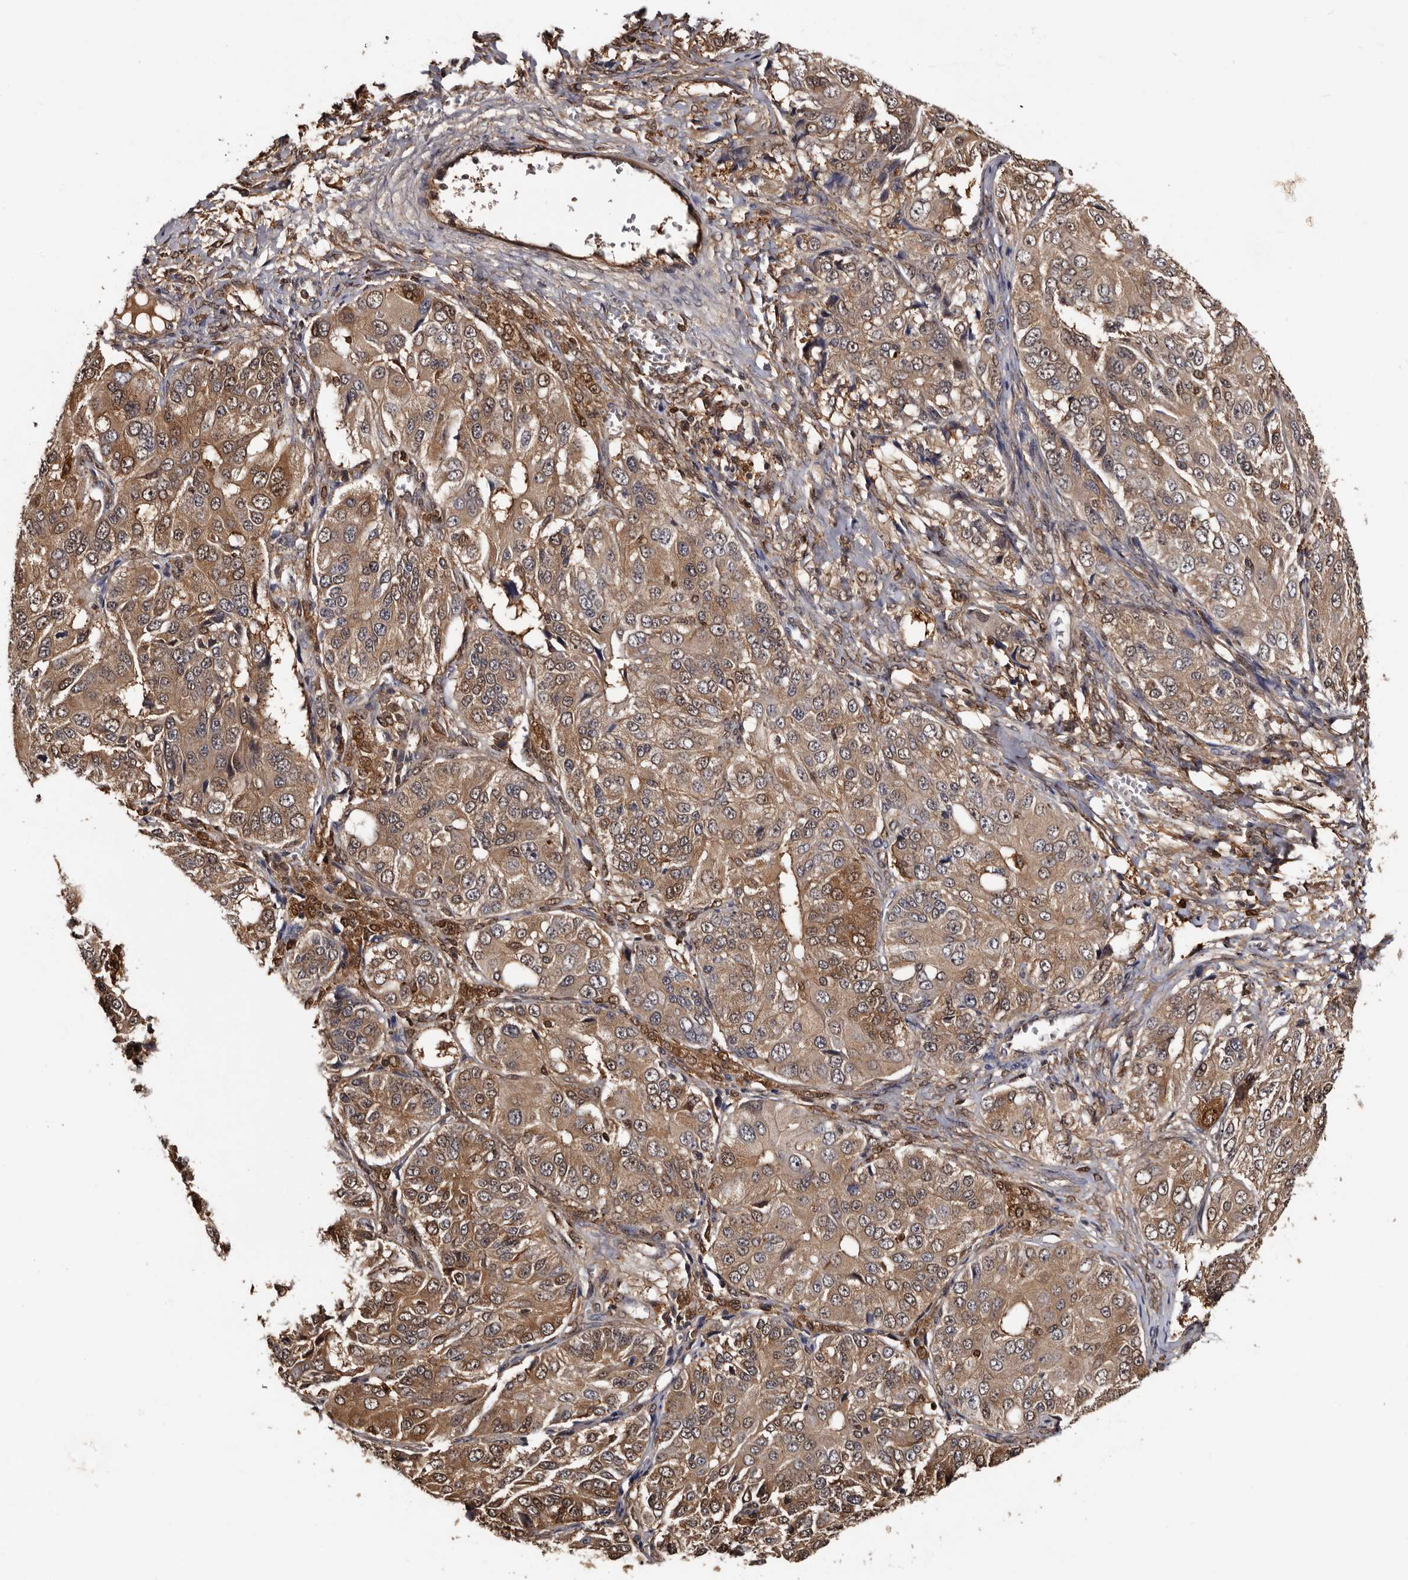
{"staining": {"intensity": "moderate", "quantity": ">75%", "location": "cytoplasmic/membranous"}, "tissue": "ovarian cancer", "cell_type": "Tumor cells", "image_type": "cancer", "snomed": [{"axis": "morphology", "description": "Carcinoma, endometroid"}, {"axis": "topography", "description": "Ovary"}], "caption": "IHC of ovarian cancer exhibits medium levels of moderate cytoplasmic/membranous positivity in about >75% of tumor cells.", "gene": "DNPH1", "patient": {"sex": "female", "age": 51}}